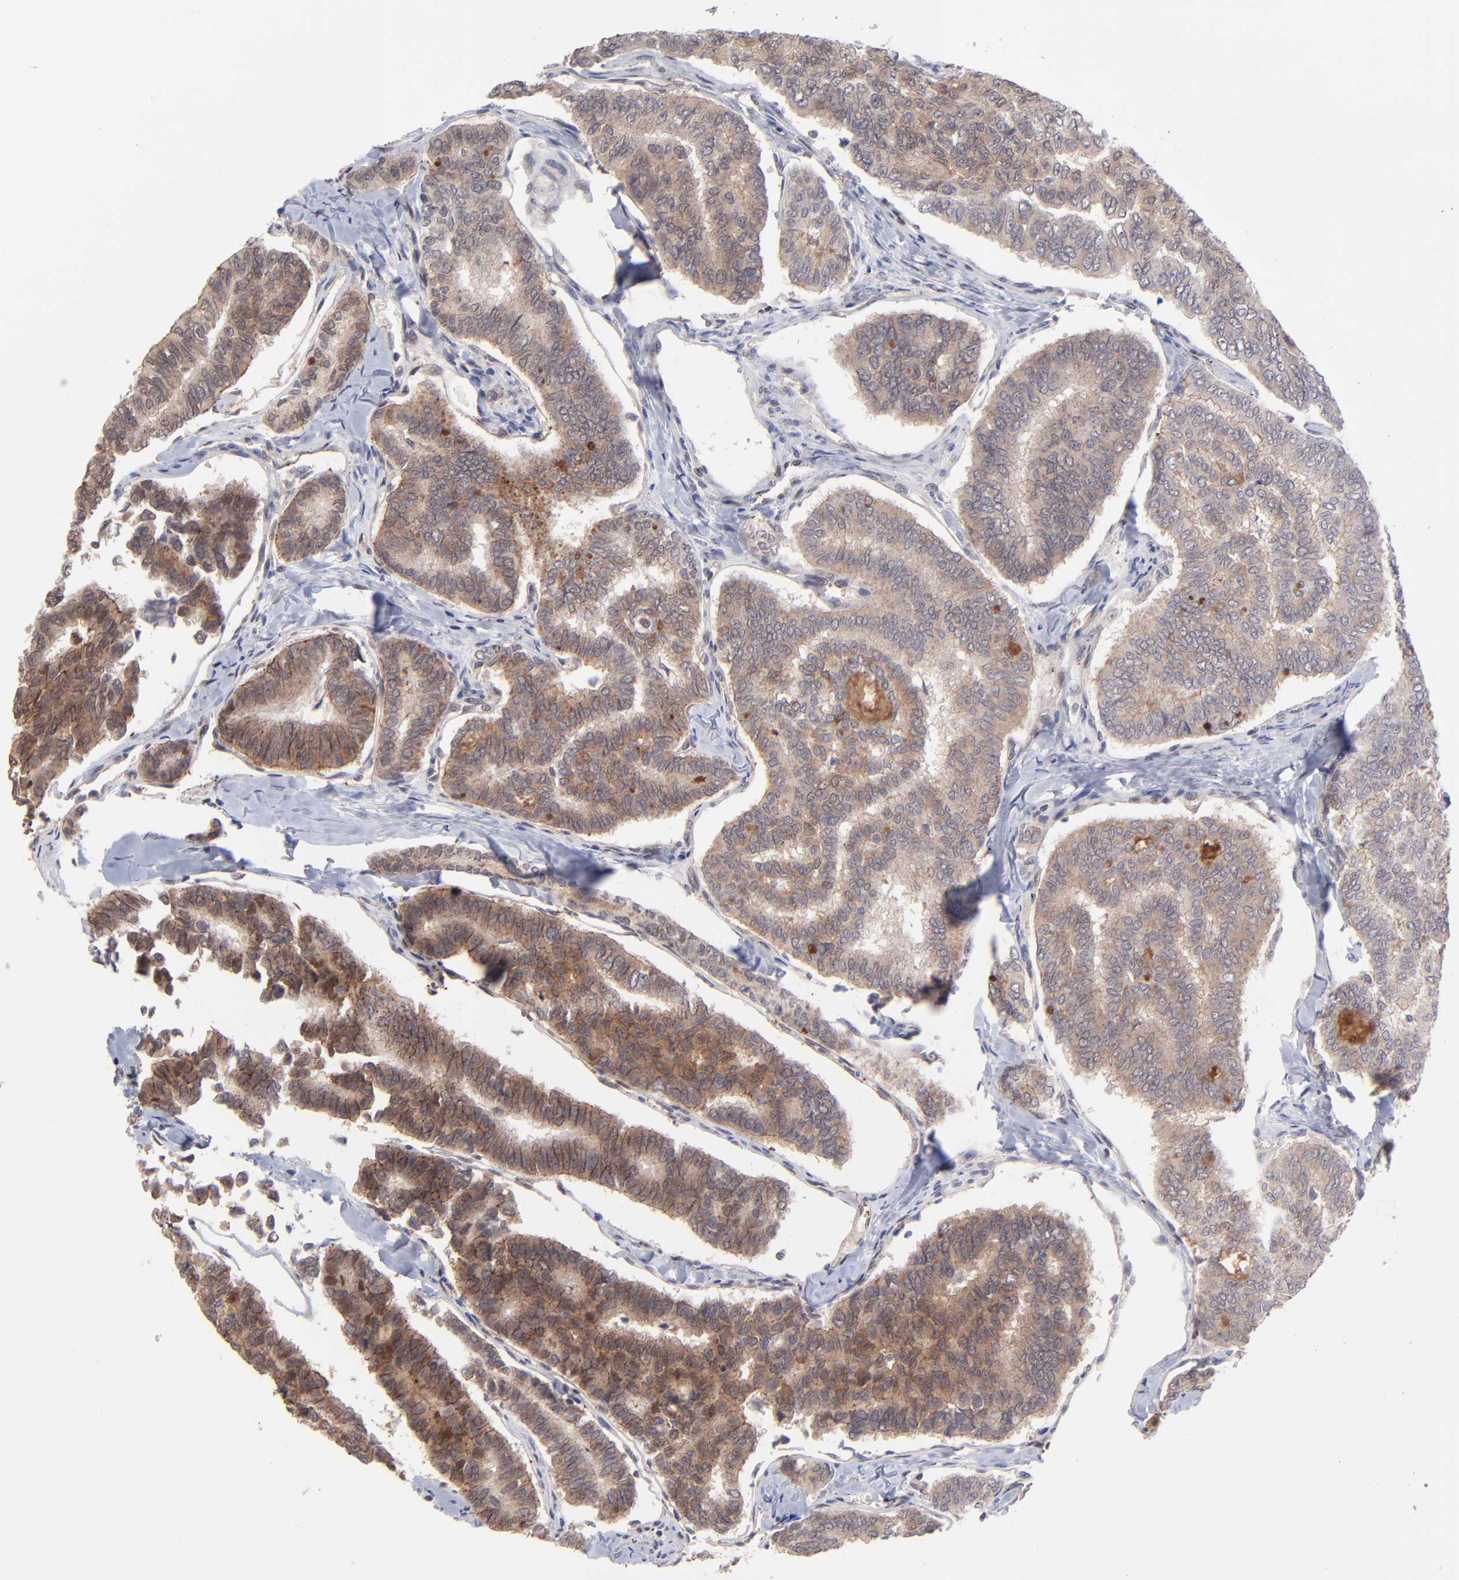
{"staining": {"intensity": "moderate", "quantity": ">75%", "location": "cytoplasmic/membranous"}, "tissue": "thyroid cancer", "cell_type": "Tumor cells", "image_type": "cancer", "snomed": [{"axis": "morphology", "description": "Papillary adenocarcinoma, NOS"}, {"axis": "topography", "description": "Thyroid gland"}], "caption": "A photomicrograph of human thyroid papillary adenocarcinoma stained for a protein reveals moderate cytoplasmic/membranous brown staining in tumor cells.", "gene": "ZNF419", "patient": {"sex": "female", "age": 35}}